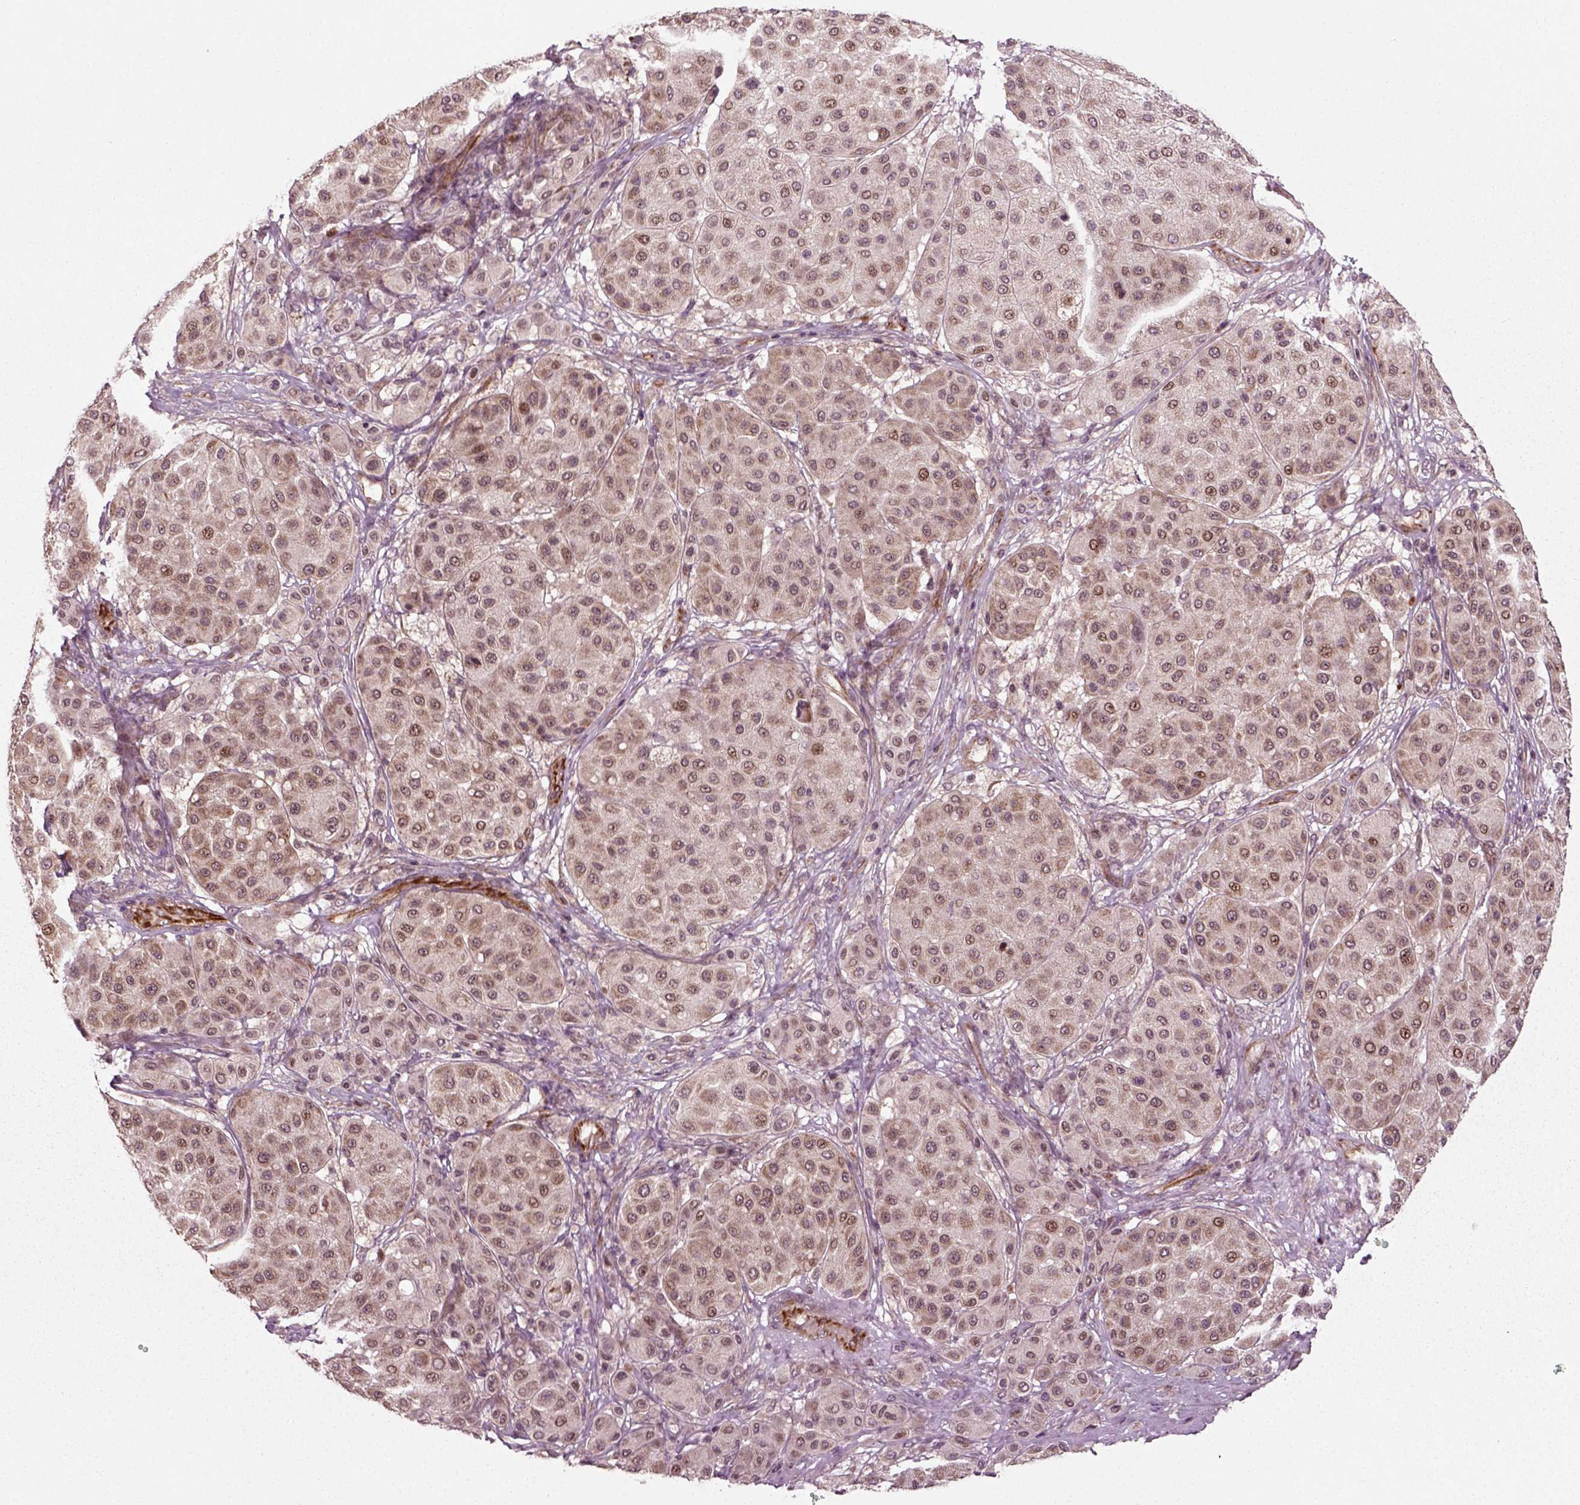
{"staining": {"intensity": "weak", "quantity": ">75%", "location": "cytoplasmic/membranous"}, "tissue": "melanoma", "cell_type": "Tumor cells", "image_type": "cancer", "snomed": [{"axis": "morphology", "description": "Malignant melanoma, Metastatic site"}, {"axis": "topography", "description": "Smooth muscle"}], "caption": "Immunohistochemical staining of malignant melanoma (metastatic site) shows low levels of weak cytoplasmic/membranous protein positivity in about >75% of tumor cells.", "gene": "PLCD3", "patient": {"sex": "male", "age": 41}}